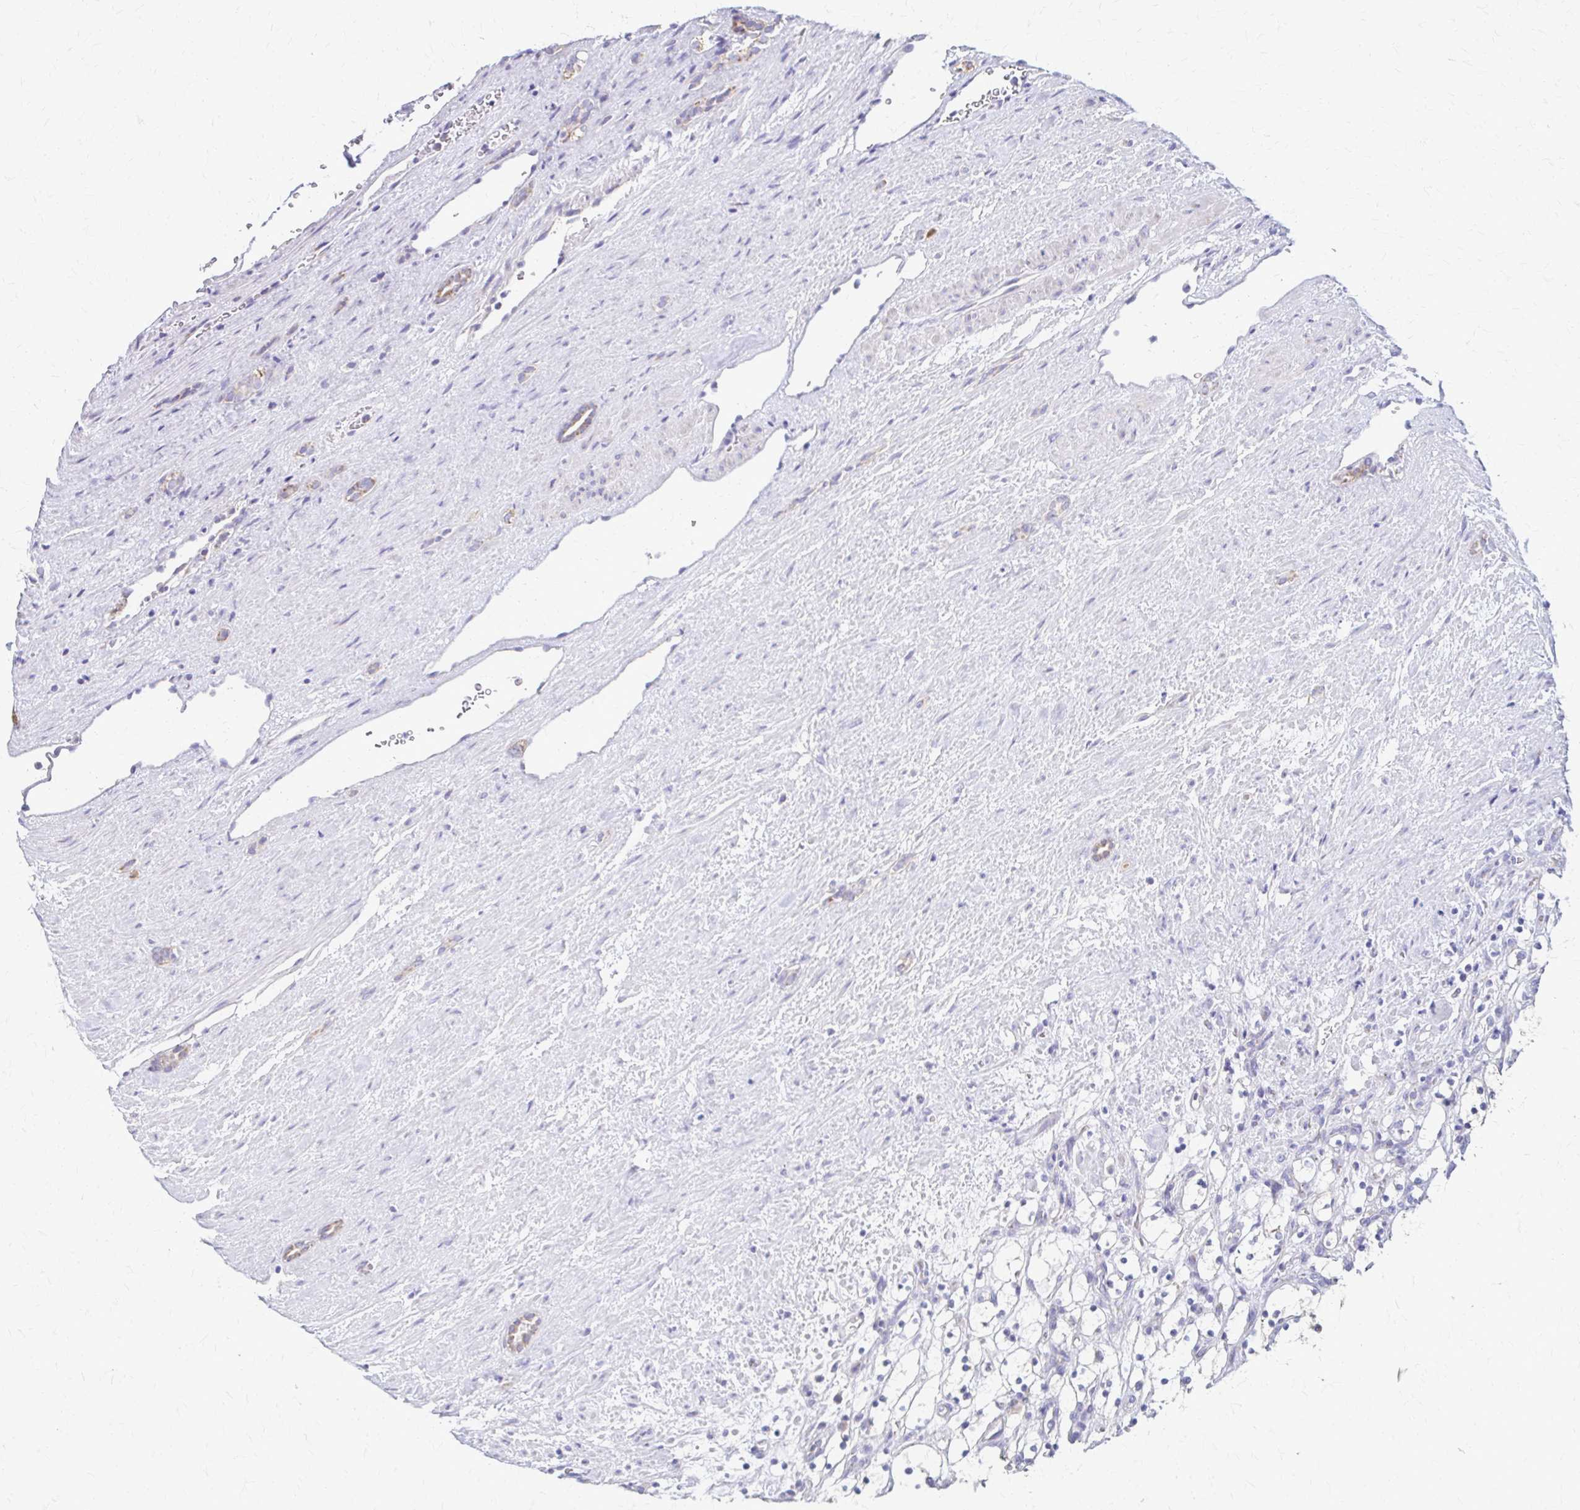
{"staining": {"intensity": "negative", "quantity": "none", "location": "none"}, "tissue": "renal cancer", "cell_type": "Tumor cells", "image_type": "cancer", "snomed": [{"axis": "morphology", "description": "Adenocarcinoma, NOS"}, {"axis": "topography", "description": "Kidney"}], "caption": "Renal adenocarcinoma stained for a protein using immunohistochemistry (IHC) demonstrates no expression tumor cells.", "gene": "SAMD13", "patient": {"sex": "female", "age": 69}}